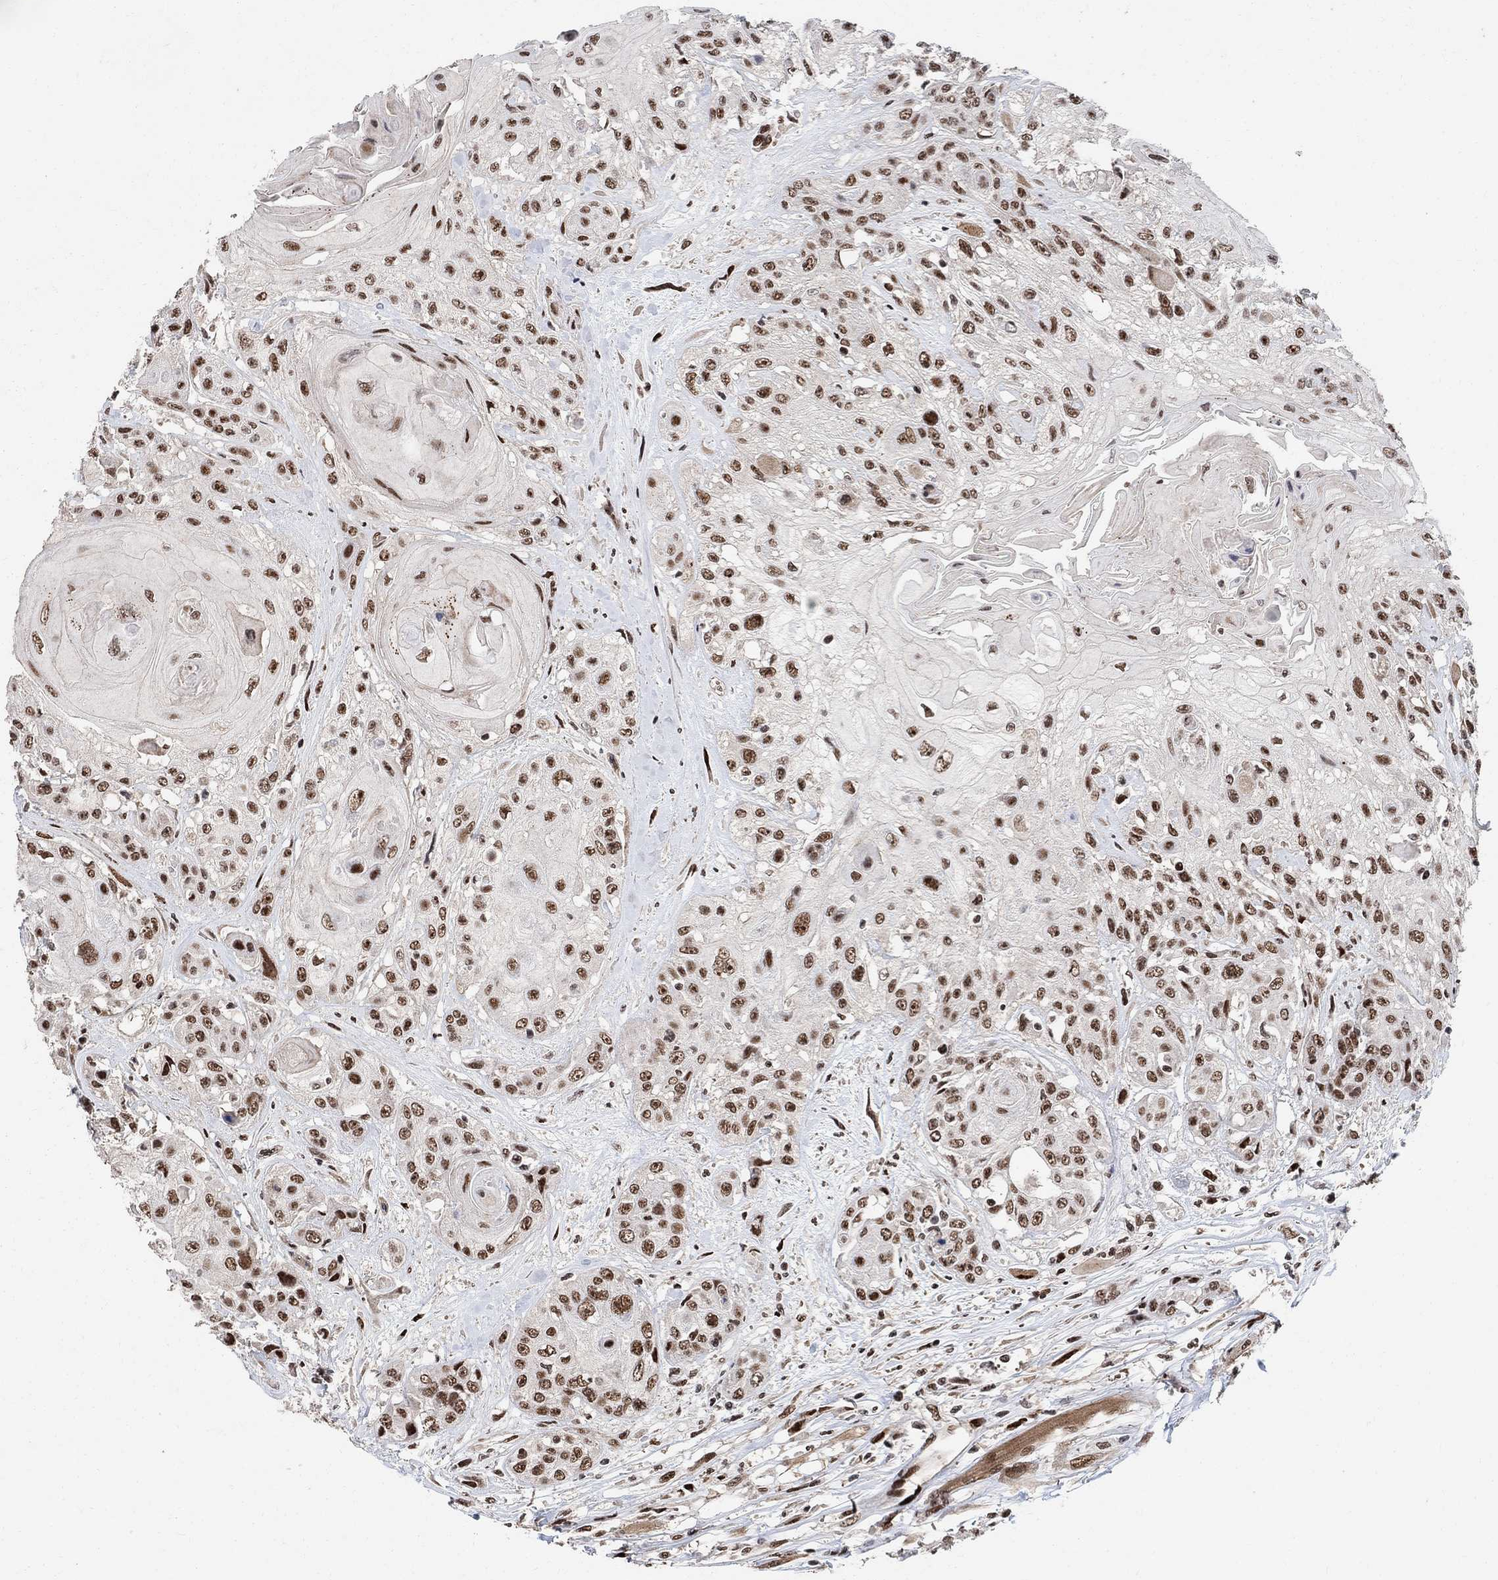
{"staining": {"intensity": "strong", "quantity": ">75%", "location": "nuclear"}, "tissue": "head and neck cancer", "cell_type": "Tumor cells", "image_type": "cancer", "snomed": [{"axis": "morphology", "description": "Squamous cell carcinoma, NOS"}, {"axis": "topography", "description": "Head-Neck"}], "caption": "Head and neck squamous cell carcinoma tissue demonstrates strong nuclear positivity in about >75% of tumor cells, visualized by immunohistochemistry. (Brightfield microscopy of DAB IHC at high magnification).", "gene": "E4F1", "patient": {"sex": "female", "age": 59}}